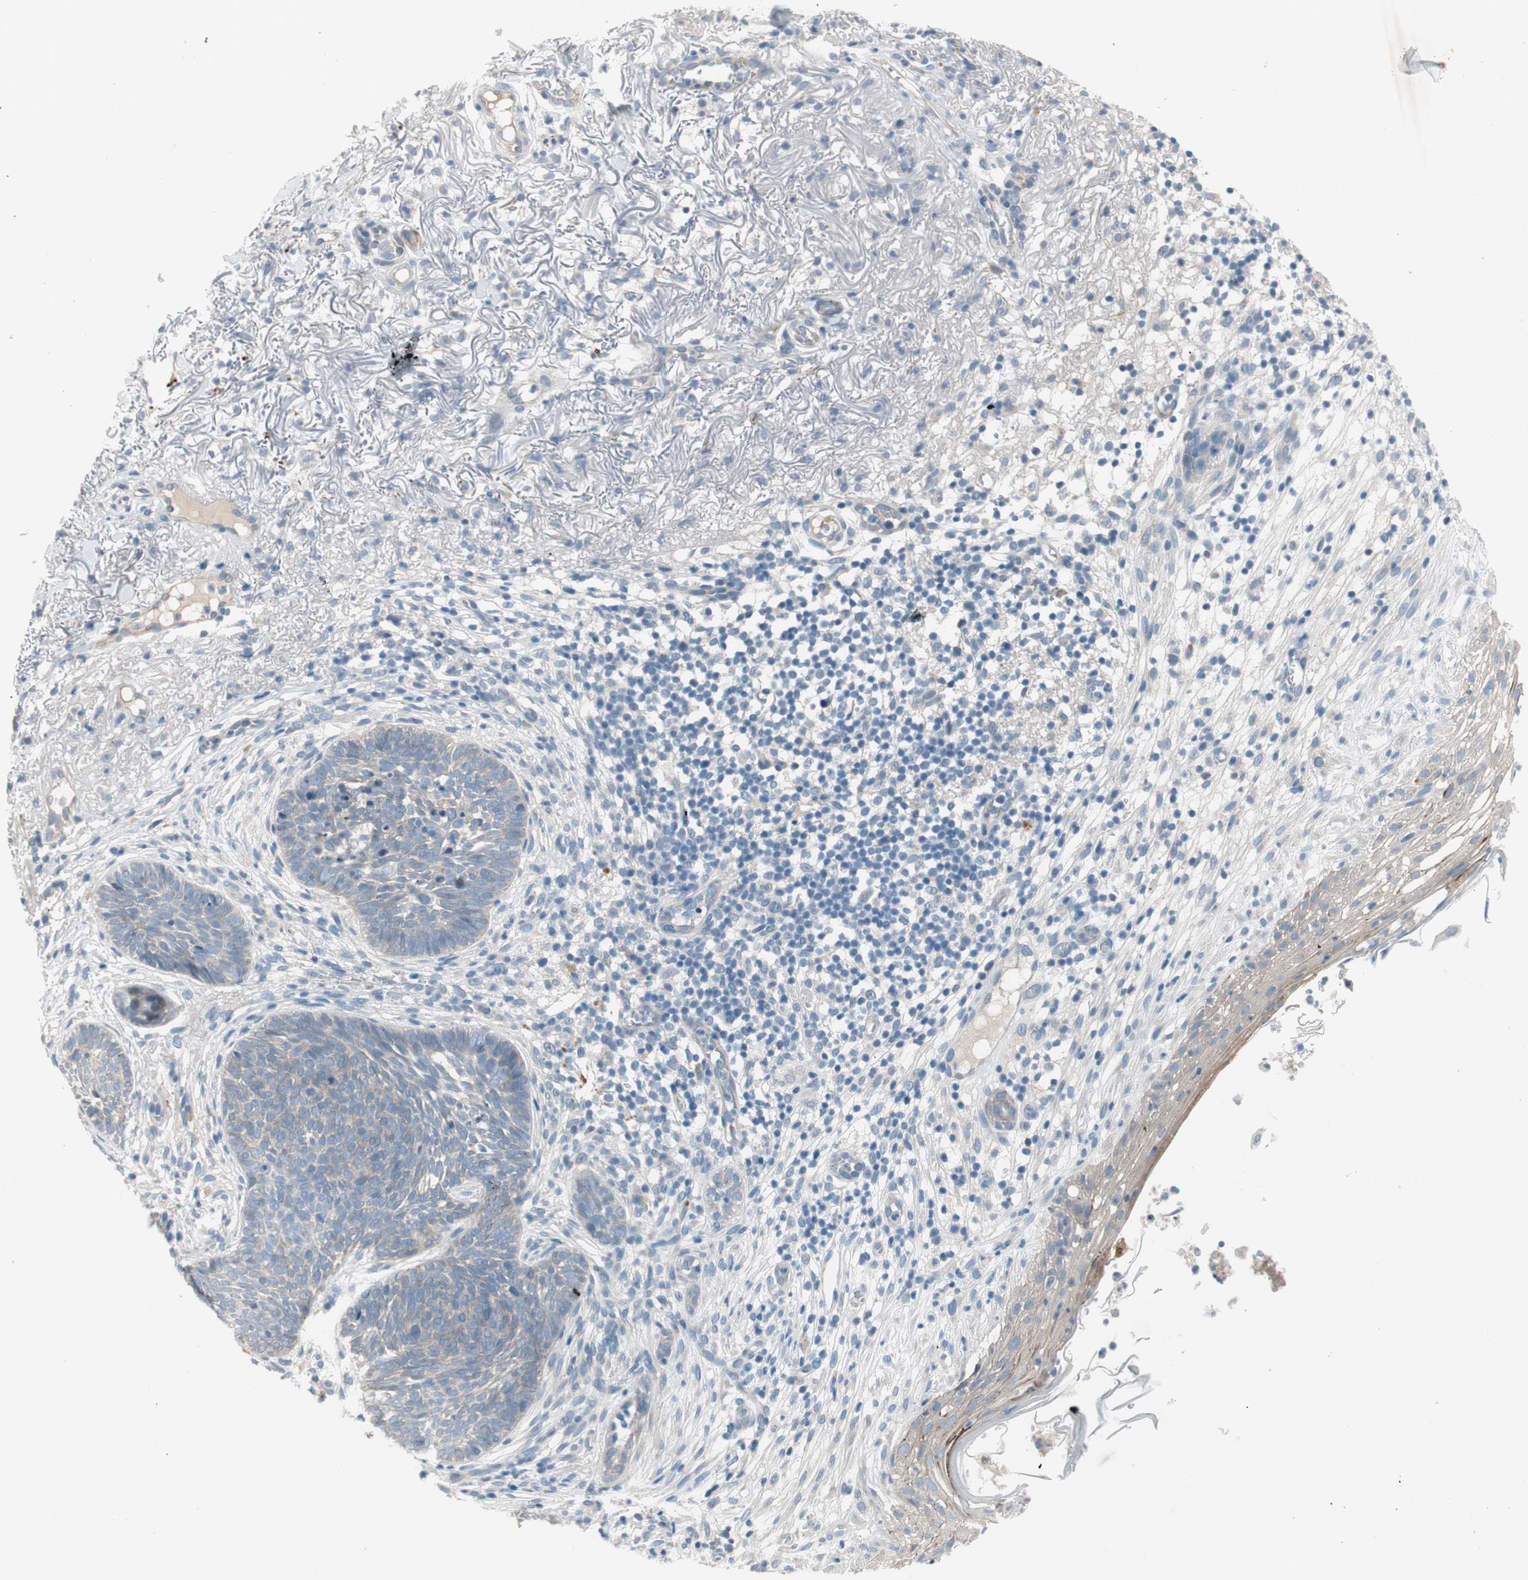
{"staining": {"intensity": "weak", "quantity": "<25%", "location": "cytoplasmic/membranous"}, "tissue": "skin cancer", "cell_type": "Tumor cells", "image_type": "cancer", "snomed": [{"axis": "morphology", "description": "Basal cell carcinoma"}, {"axis": "topography", "description": "Skin"}], "caption": "This is an immunohistochemistry histopathology image of basal cell carcinoma (skin). There is no staining in tumor cells.", "gene": "PRRG4", "patient": {"sex": "female", "age": 70}}